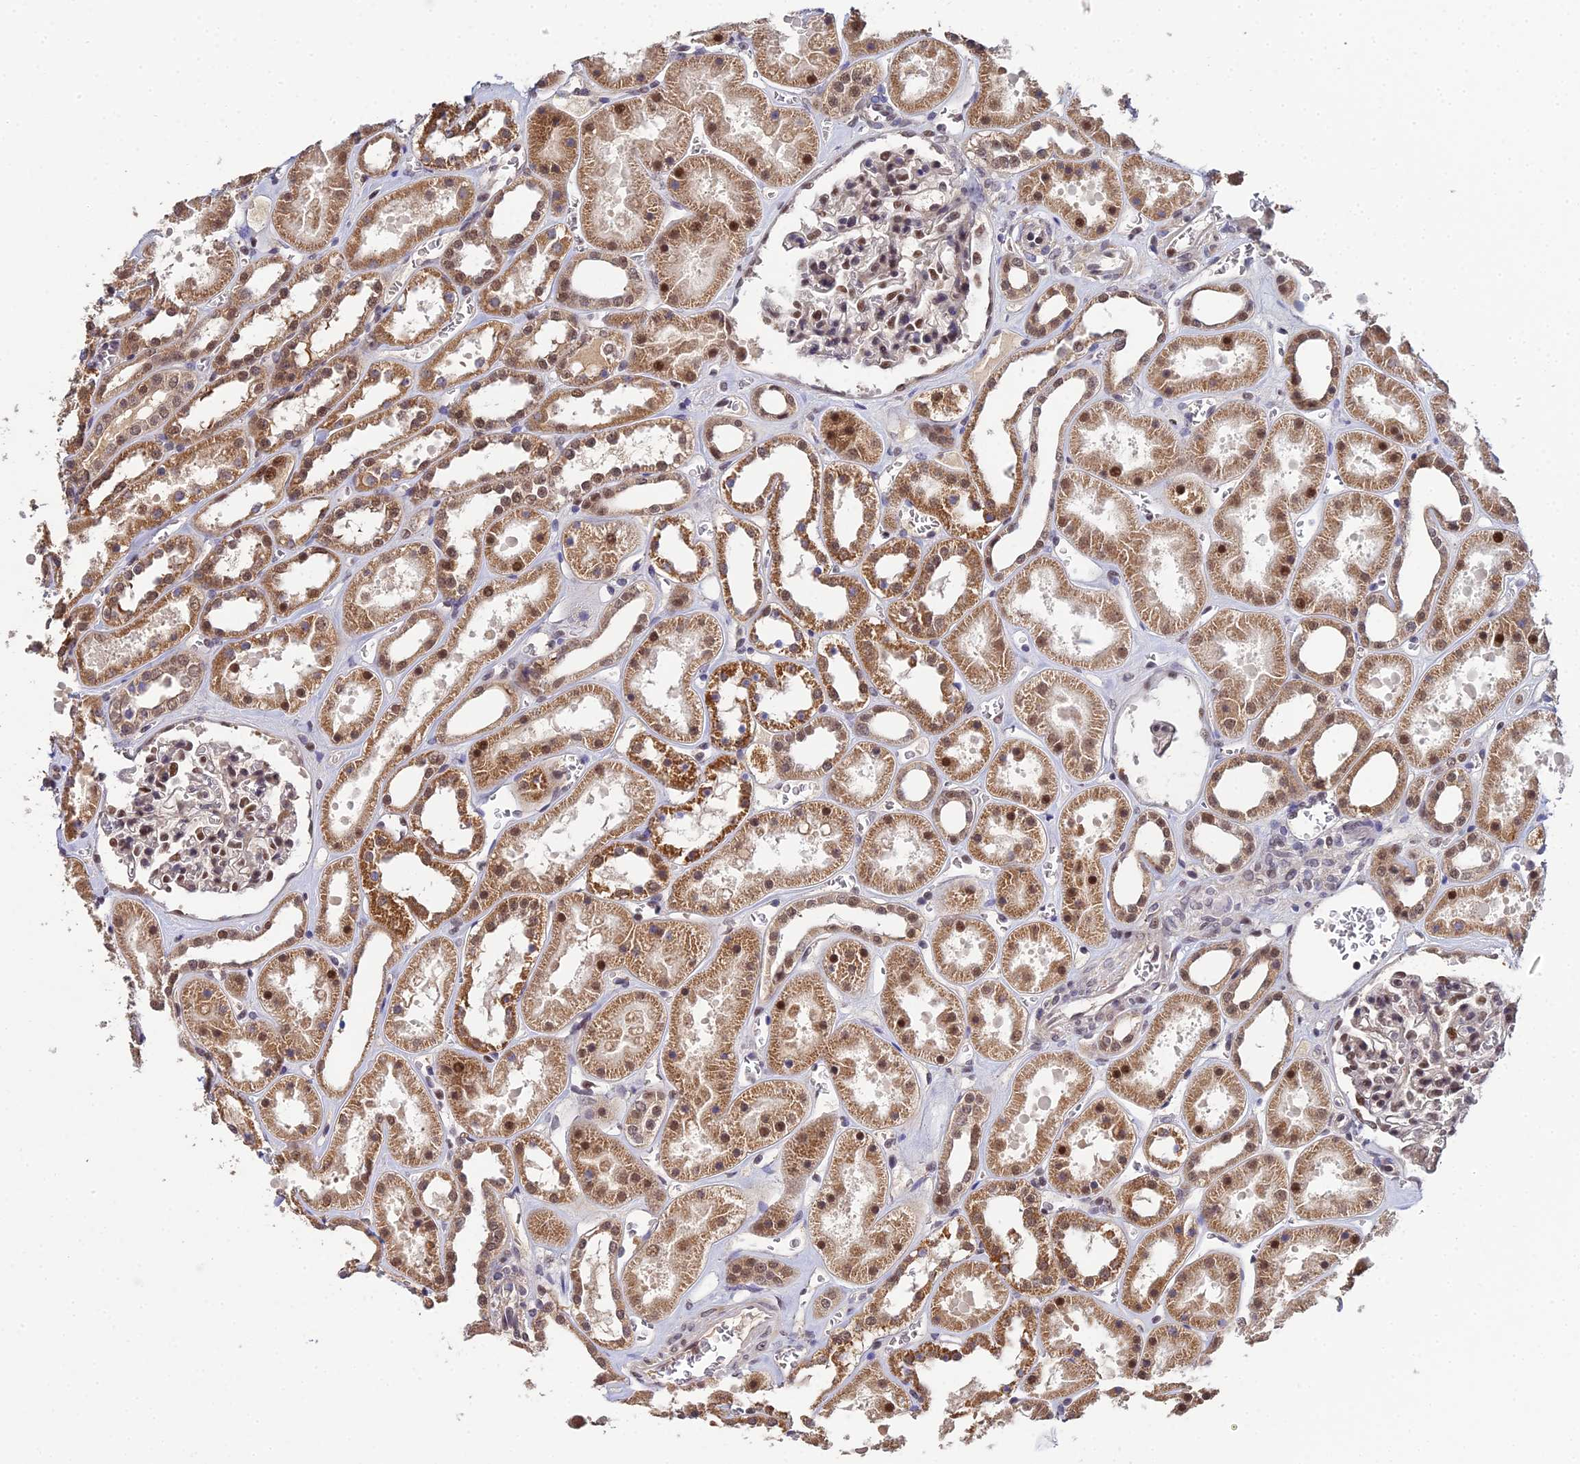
{"staining": {"intensity": "moderate", "quantity": "25%-75%", "location": "nuclear"}, "tissue": "kidney", "cell_type": "Cells in glomeruli", "image_type": "normal", "snomed": [{"axis": "morphology", "description": "Normal tissue, NOS"}, {"axis": "topography", "description": "Kidney"}], "caption": "Immunohistochemistry histopathology image of unremarkable kidney stained for a protein (brown), which exhibits medium levels of moderate nuclear expression in about 25%-75% of cells in glomeruli.", "gene": "BIVM", "patient": {"sex": "female", "age": 41}}